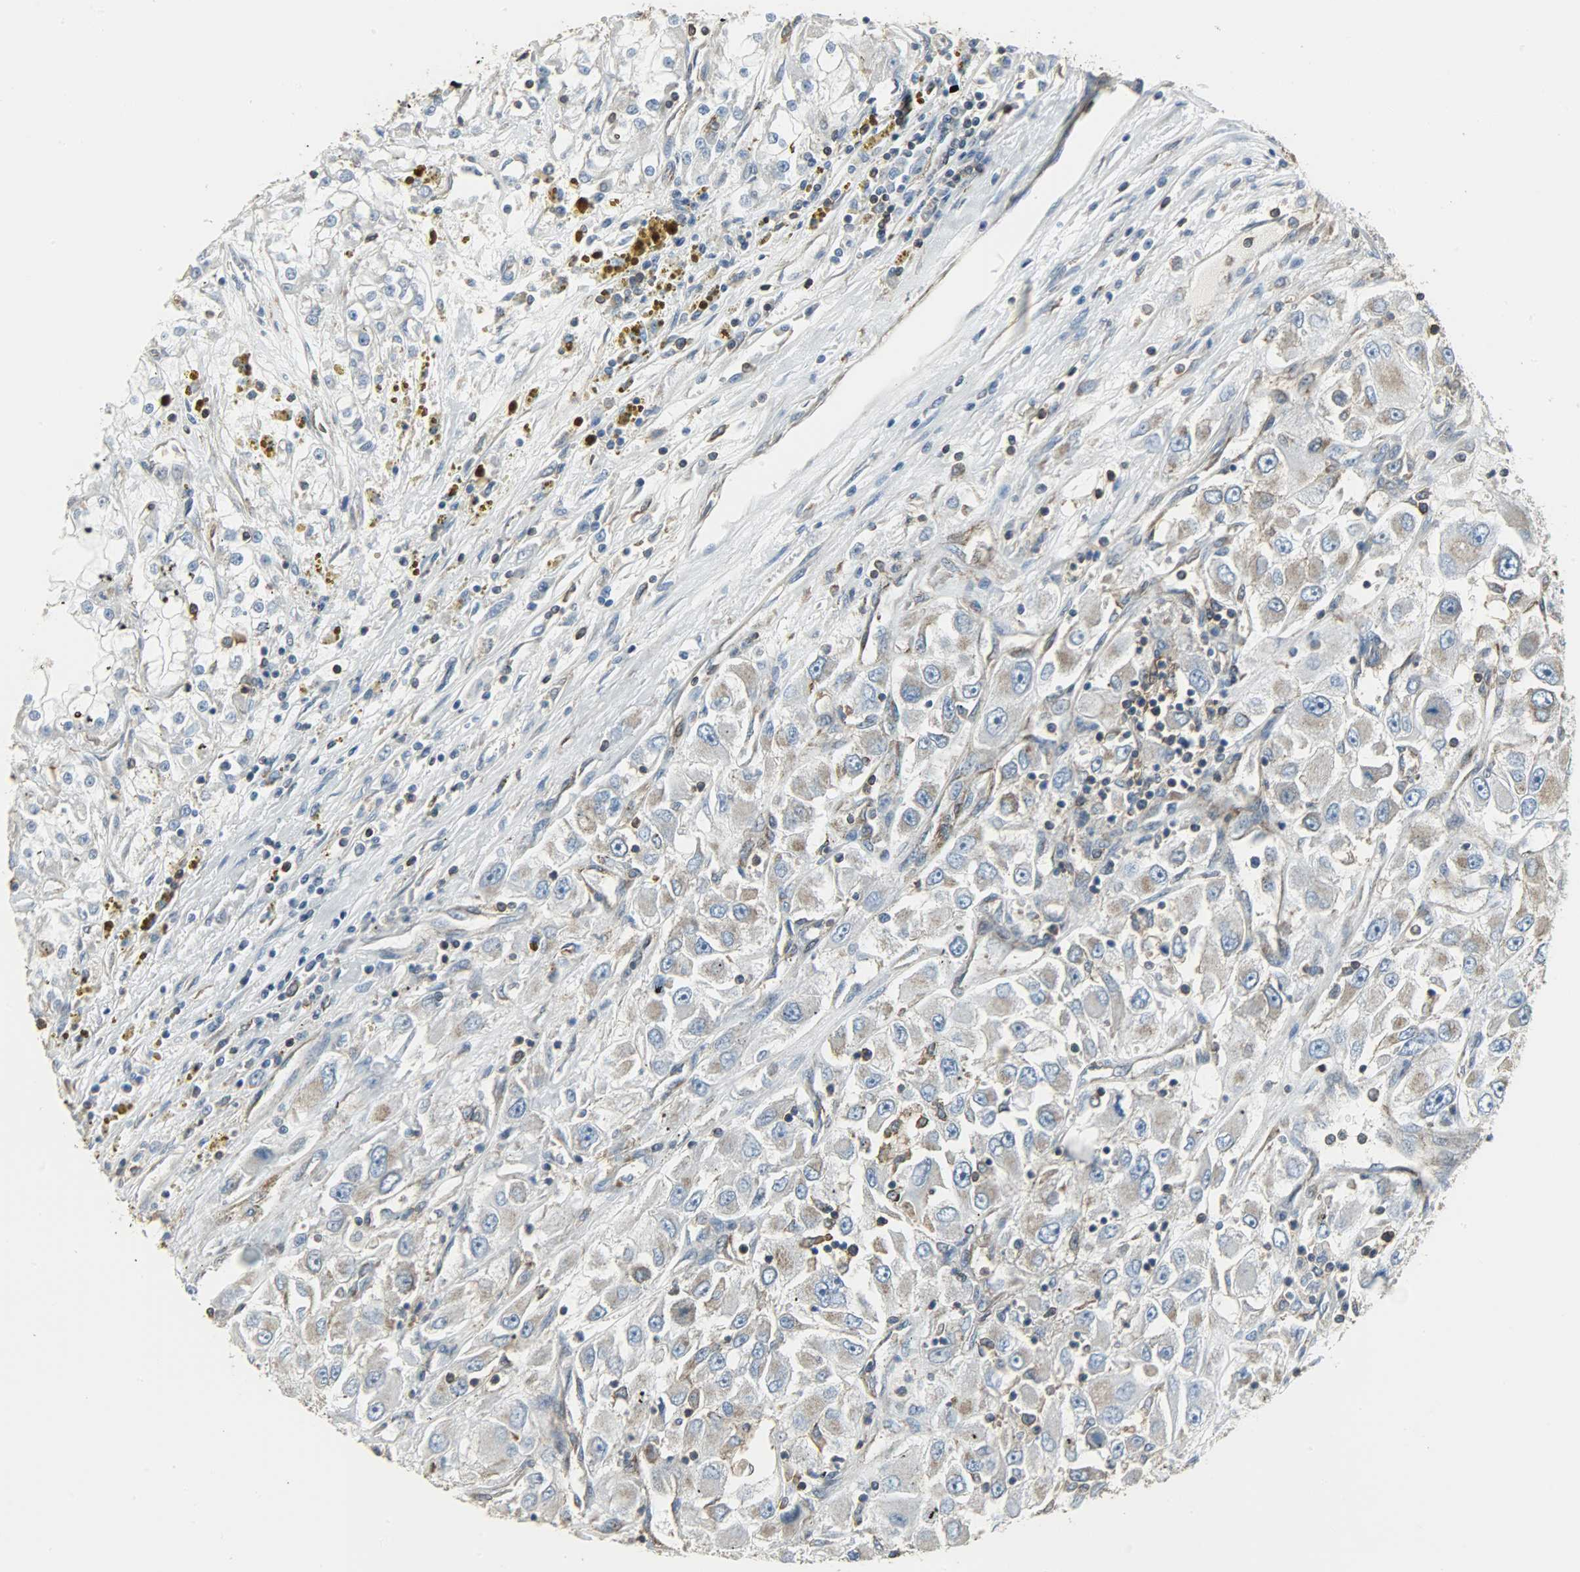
{"staining": {"intensity": "weak", "quantity": ">75%", "location": "cytoplasmic/membranous"}, "tissue": "renal cancer", "cell_type": "Tumor cells", "image_type": "cancer", "snomed": [{"axis": "morphology", "description": "Adenocarcinoma, NOS"}, {"axis": "topography", "description": "Kidney"}], "caption": "A brown stain highlights weak cytoplasmic/membranous positivity of a protein in human renal cancer tumor cells.", "gene": "DNAJA4", "patient": {"sex": "female", "age": 52}}